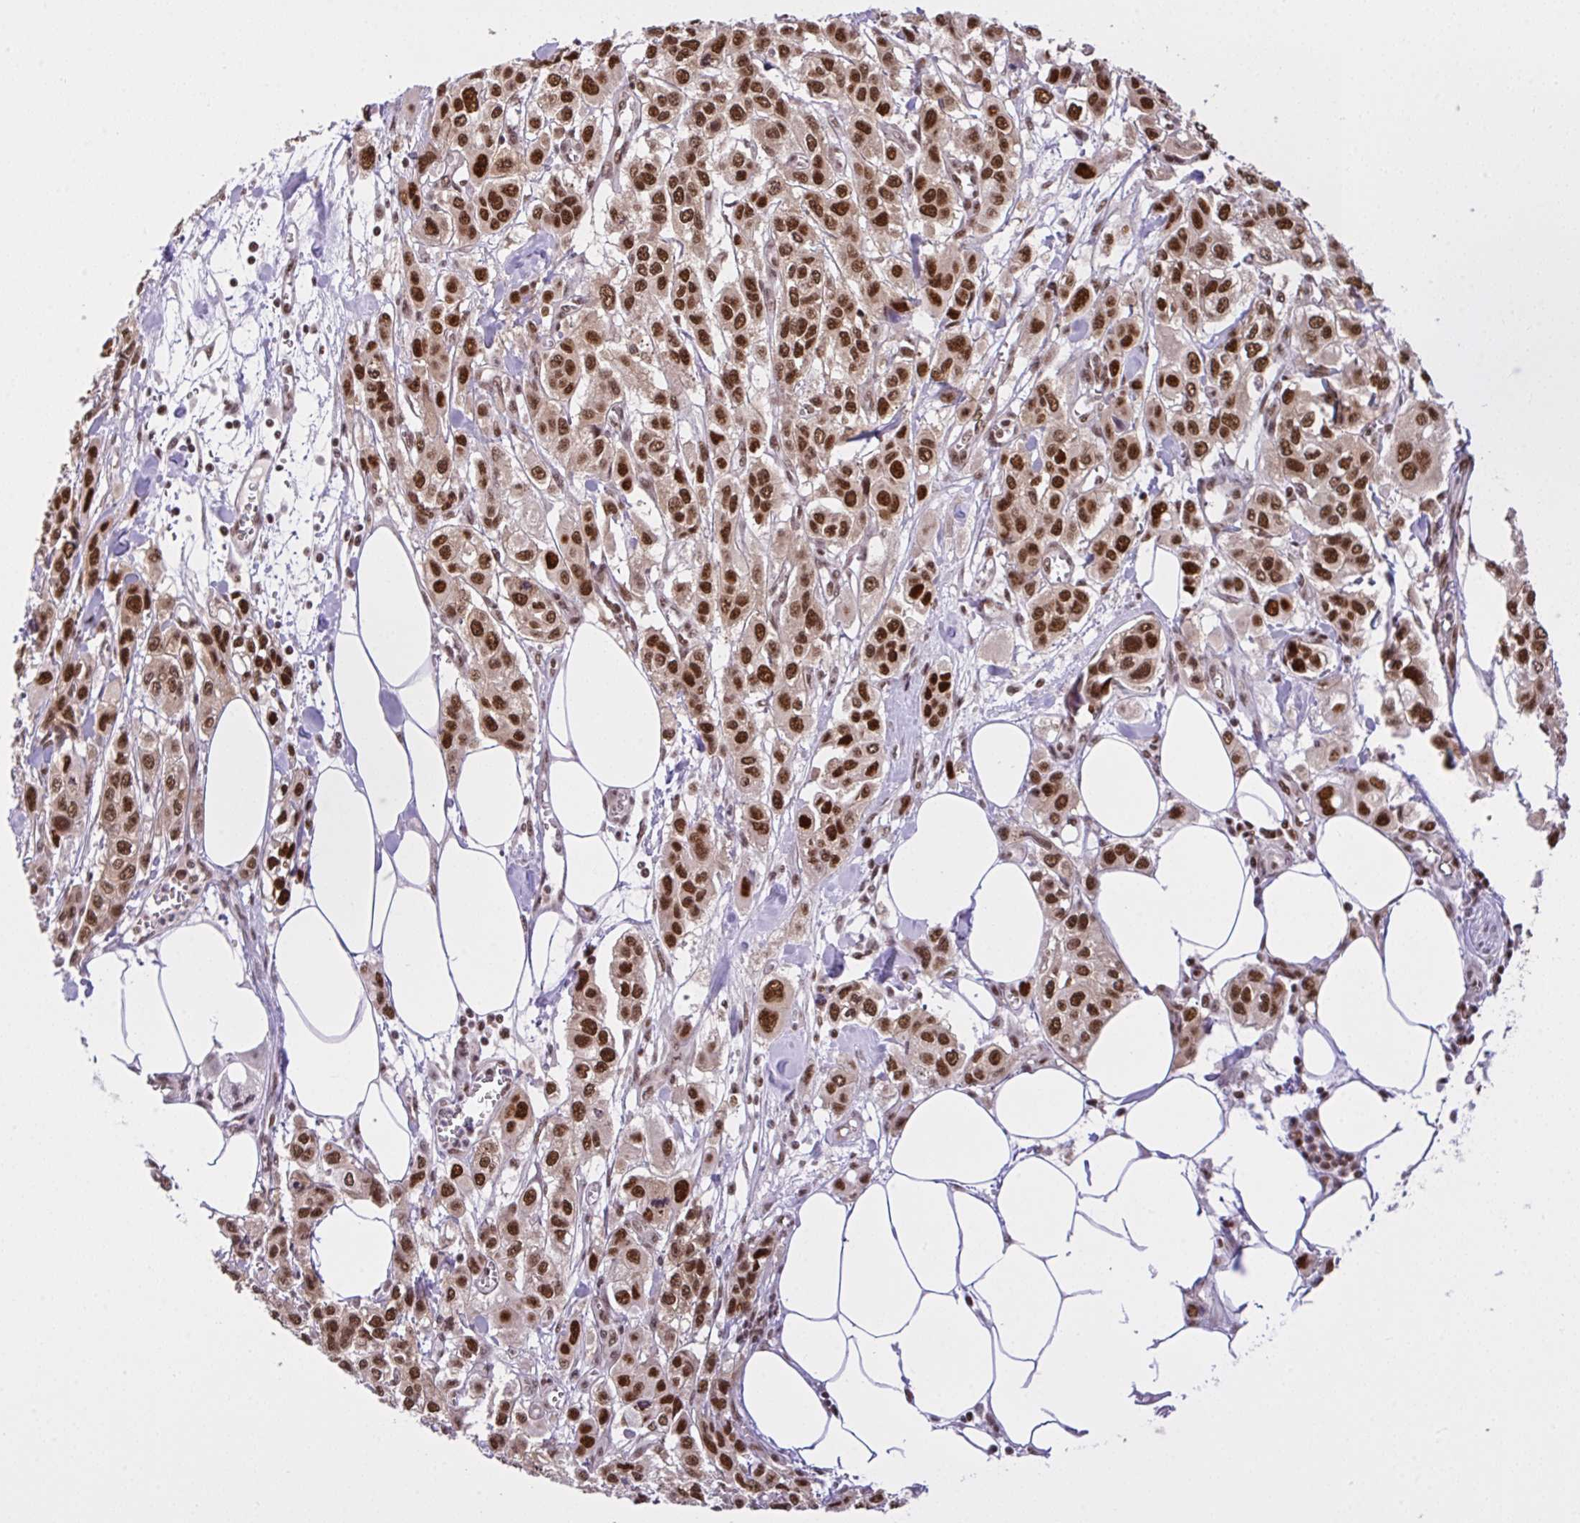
{"staining": {"intensity": "strong", "quantity": ">75%", "location": "nuclear"}, "tissue": "urothelial cancer", "cell_type": "Tumor cells", "image_type": "cancer", "snomed": [{"axis": "morphology", "description": "Urothelial carcinoma, High grade"}, {"axis": "topography", "description": "Urinary bladder"}], "caption": "A photomicrograph showing strong nuclear staining in approximately >75% of tumor cells in urothelial carcinoma (high-grade), as visualized by brown immunohistochemical staining.", "gene": "CCDC12", "patient": {"sex": "male", "age": 67}}